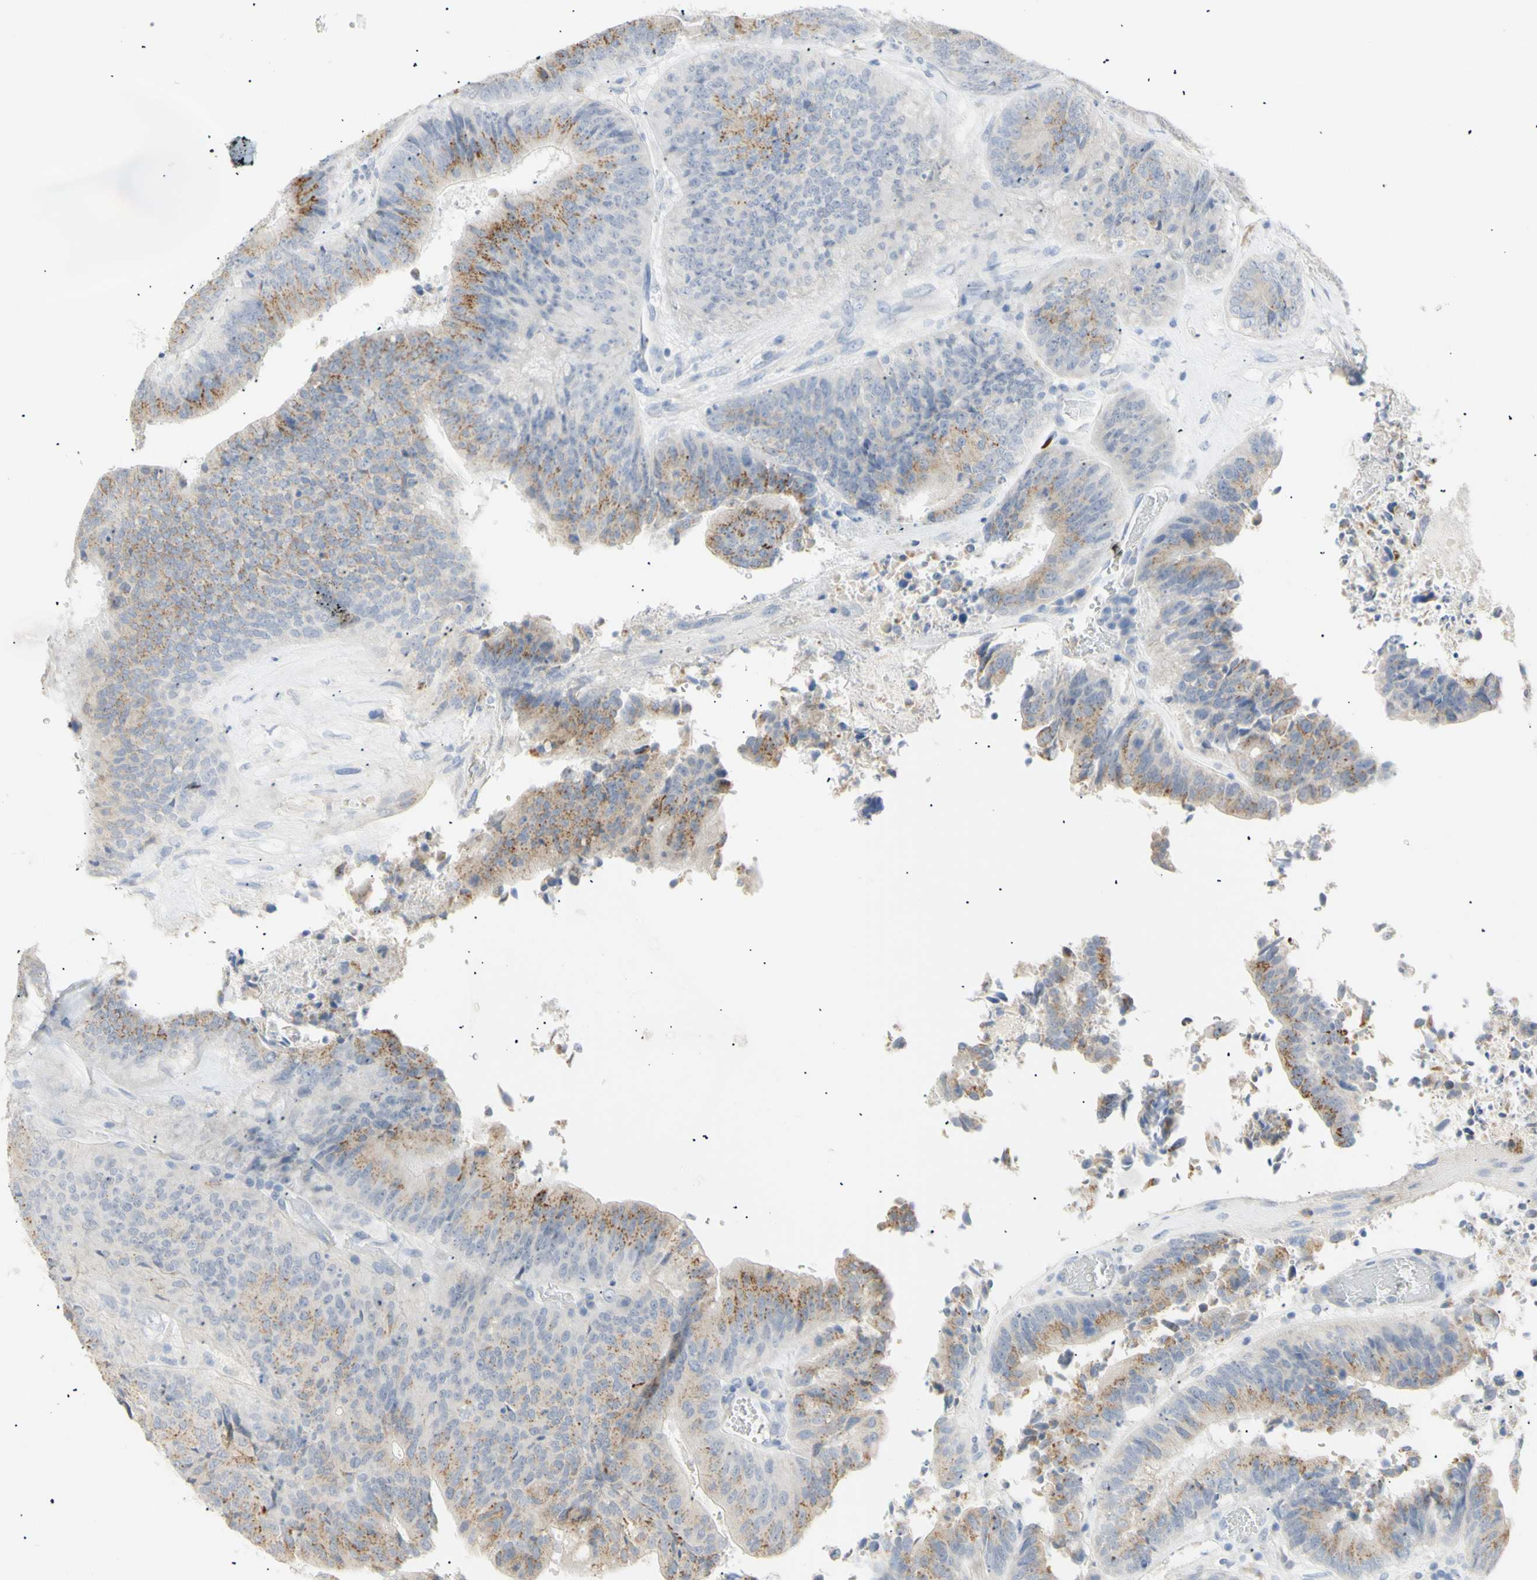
{"staining": {"intensity": "moderate", "quantity": ">75%", "location": "cytoplasmic/membranous"}, "tissue": "colorectal cancer", "cell_type": "Tumor cells", "image_type": "cancer", "snomed": [{"axis": "morphology", "description": "Adenocarcinoma, NOS"}, {"axis": "topography", "description": "Rectum"}], "caption": "Immunohistochemistry histopathology image of human colorectal cancer stained for a protein (brown), which exhibits medium levels of moderate cytoplasmic/membranous expression in approximately >75% of tumor cells.", "gene": "B4GALNT3", "patient": {"sex": "male", "age": 72}}